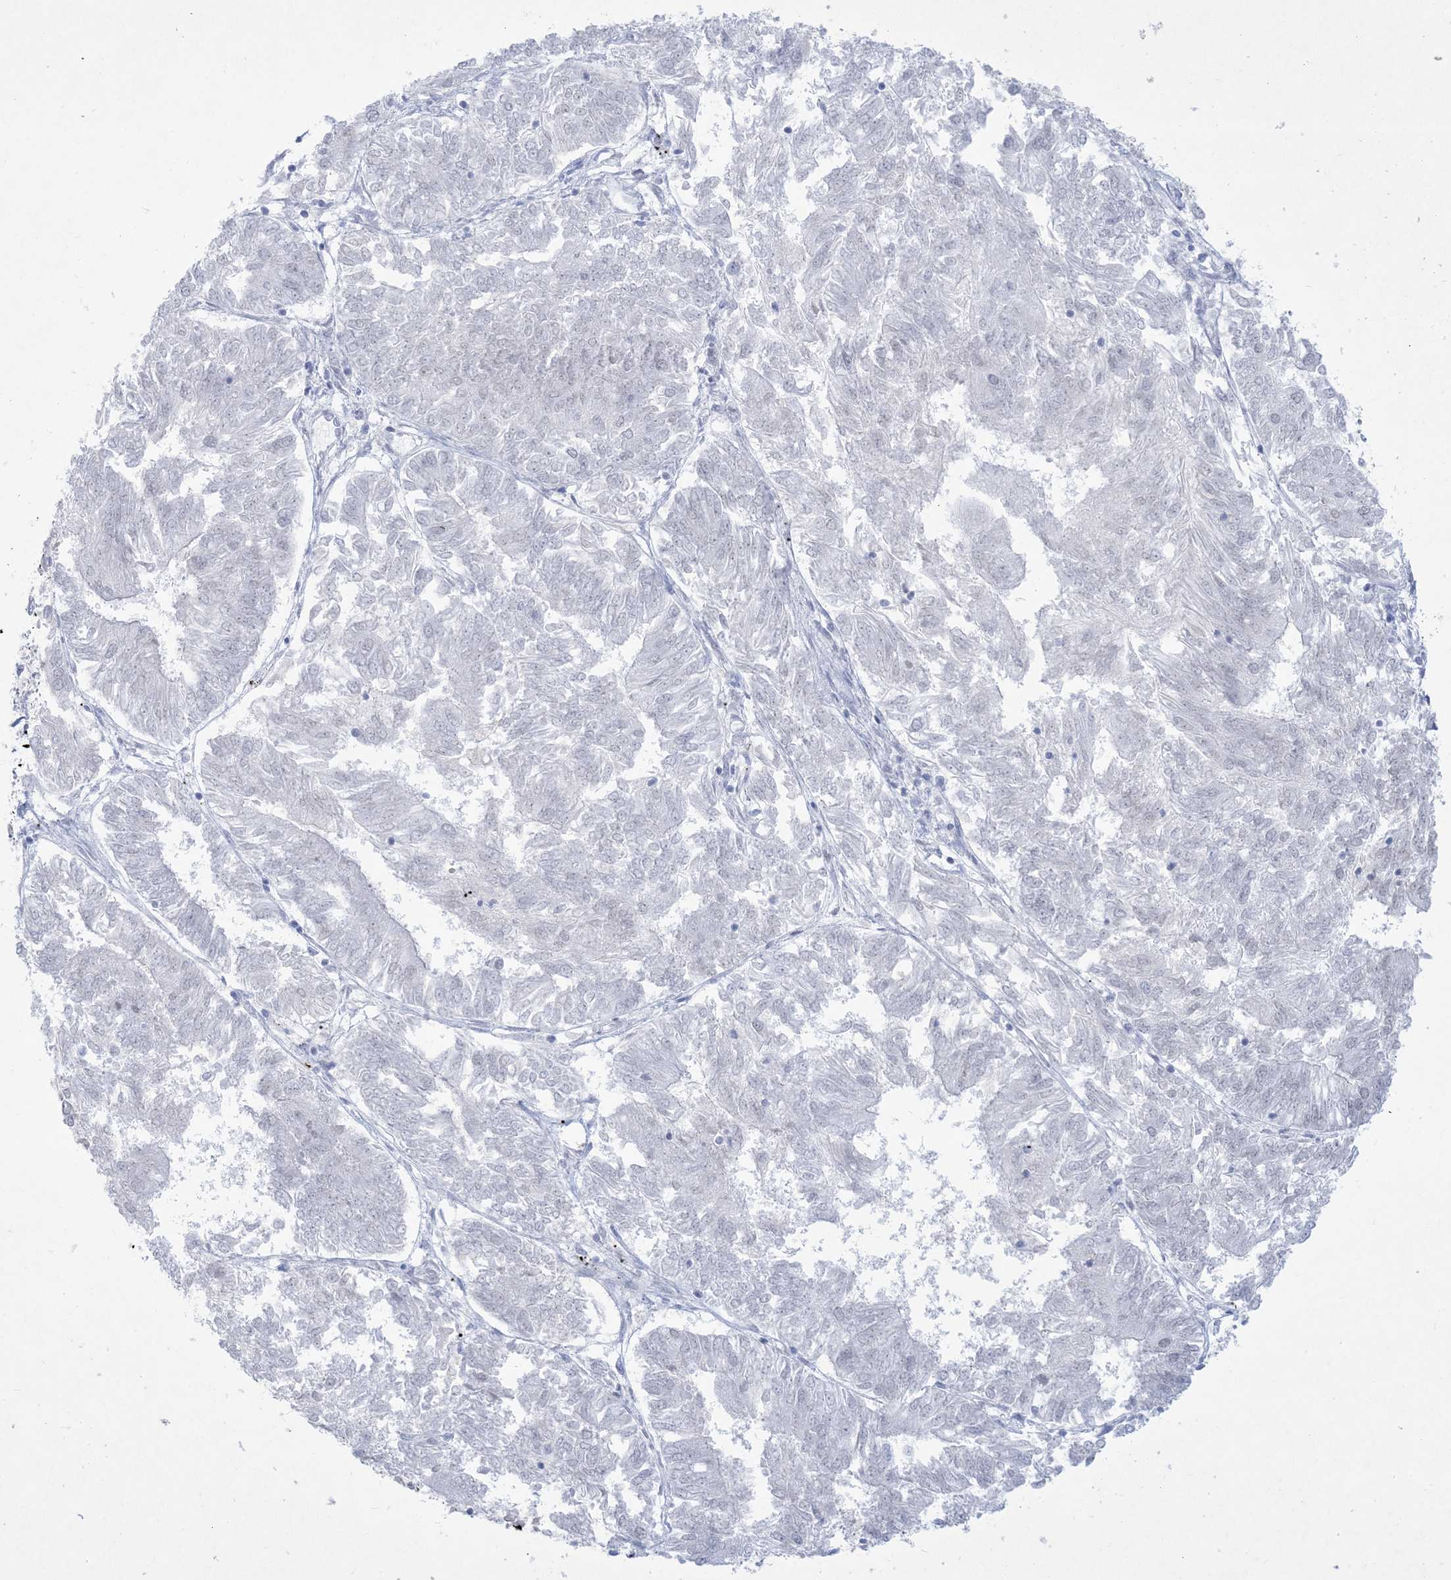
{"staining": {"intensity": "negative", "quantity": "none", "location": "none"}, "tissue": "endometrial cancer", "cell_type": "Tumor cells", "image_type": "cancer", "snomed": [{"axis": "morphology", "description": "Adenocarcinoma, NOS"}, {"axis": "topography", "description": "Endometrium"}], "caption": "A high-resolution micrograph shows immunohistochemistry (IHC) staining of endometrial cancer (adenocarcinoma), which shows no significant positivity in tumor cells.", "gene": "HOMEZ", "patient": {"sex": "female", "age": 58}}